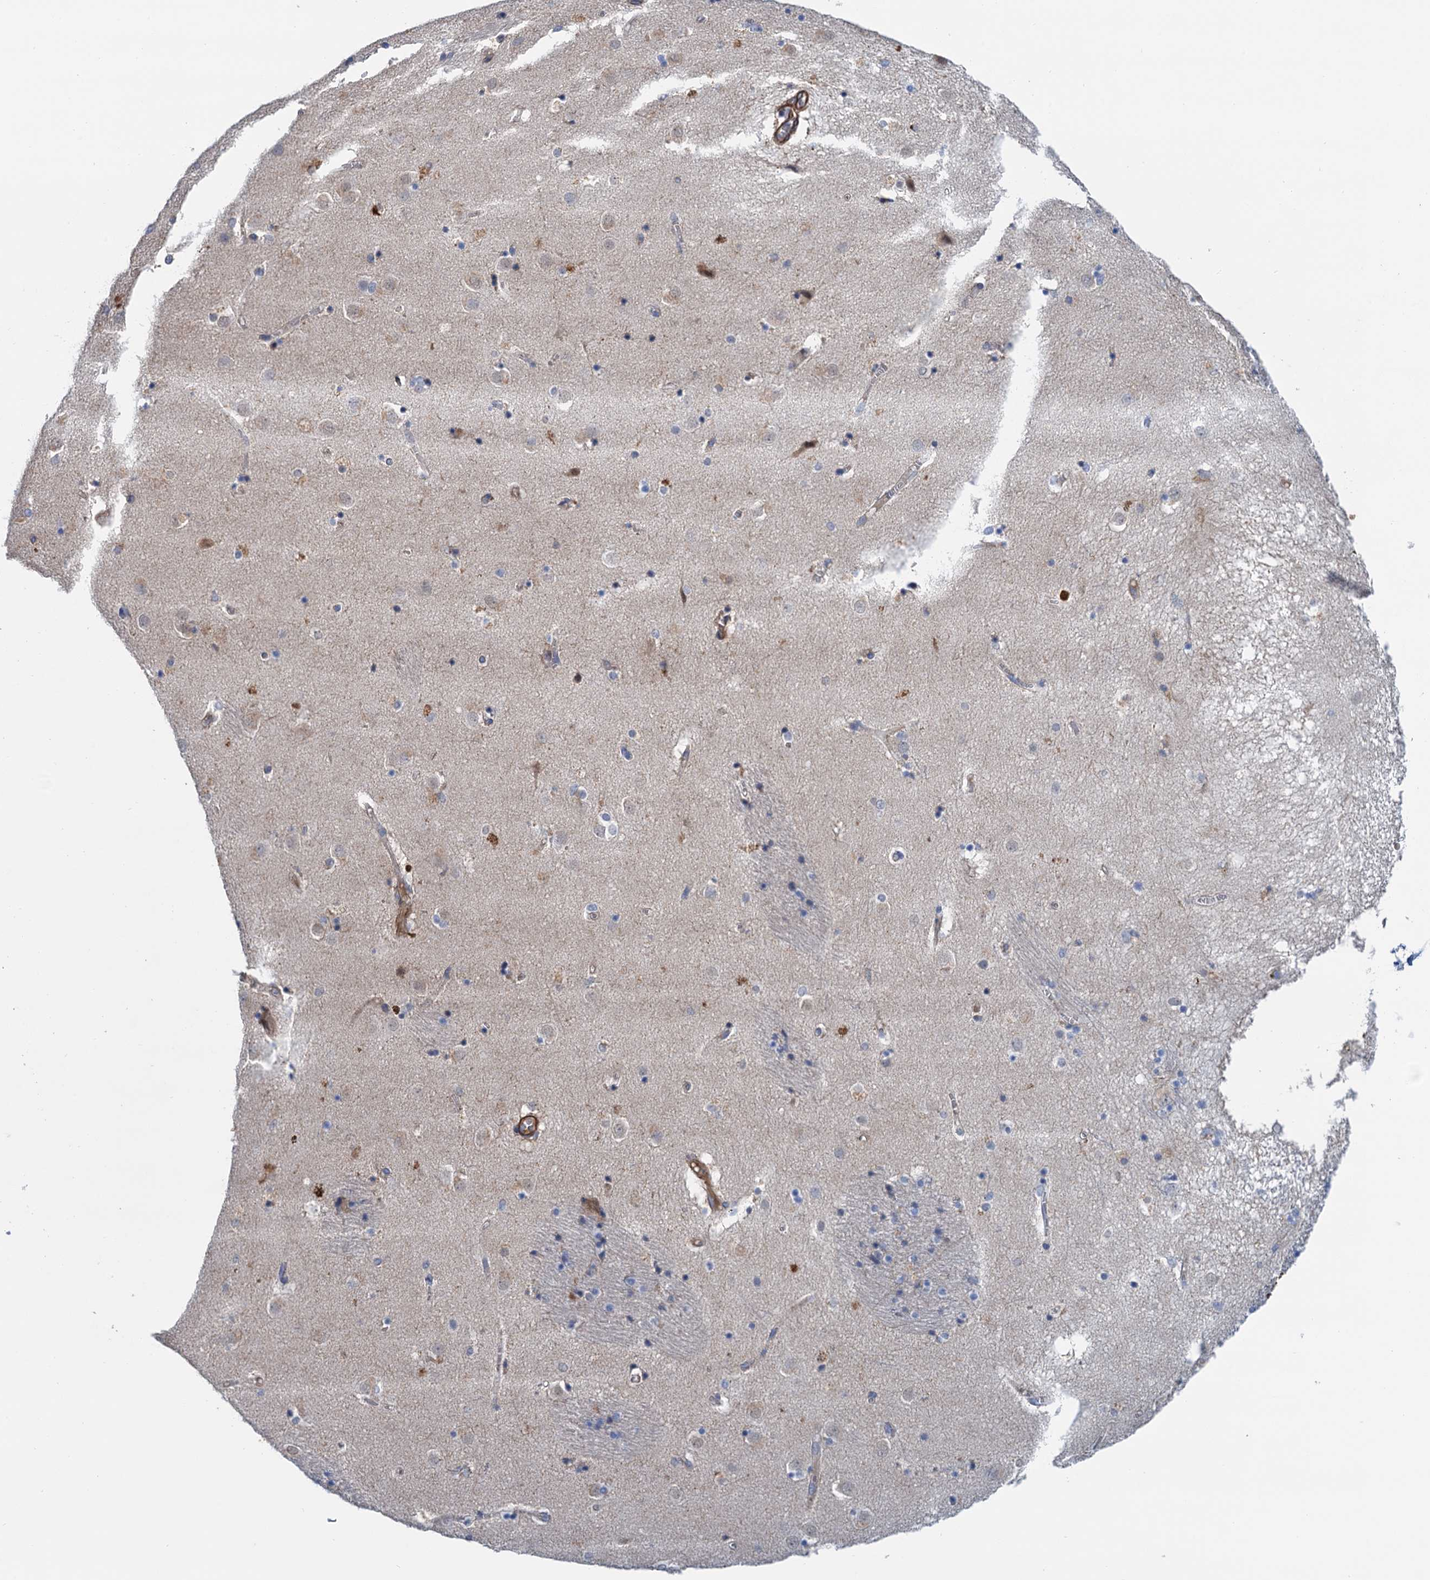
{"staining": {"intensity": "strong", "quantity": "<25%", "location": "cytoplasmic/membranous,nuclear"}, "tissue": "caudate", "cell_type": "Glial cells", "image_type": "normal", "snomed": [{"axis": "morphology", "description": "Normal tissue, NOS"}, {"axis": "topography", "description": "Lateral ventricle wall"}], "caption": "High-magnification brightfield microscopy of benign caudate stained with DAB (3,3'-diaminobenzidine) (brown) and counterstained with hematoxylin (blue). glial cells exhibit strong cytoplasmic/membranous,nuclear staining is seen in approximately<25% of cells. (DAB (3,3'-diaminobenzidine) IHC with brightfield microscopy, high magnification).", "gene": "CSTPP1", "patient": {"sex": "male", "age": 70}}